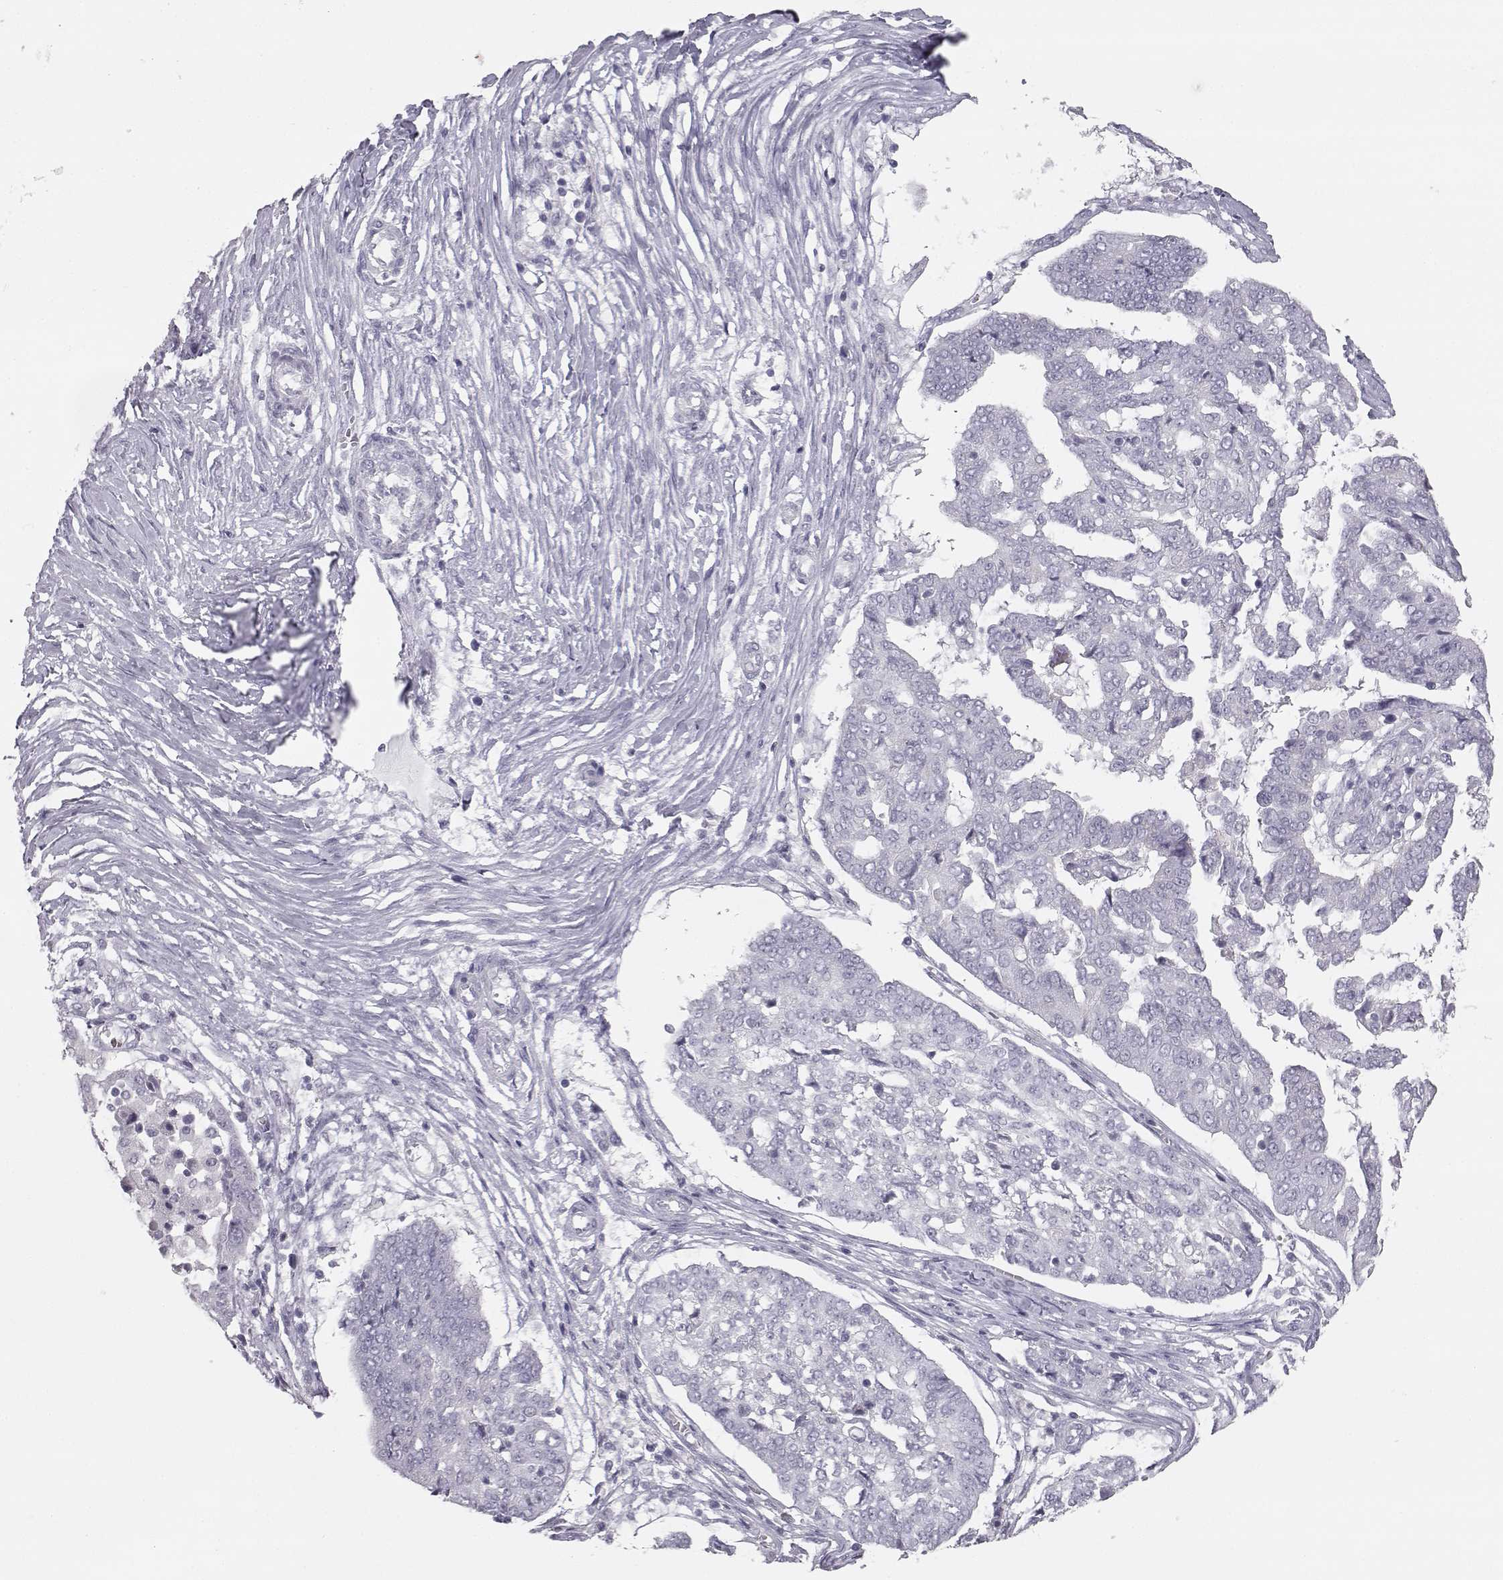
{"staining": {"intensity": "negative", "quantity": "none", "location": "none"}, "tissue": "ovarian cancer", "cell_type": "Tumor cells", "image_type": "cancer", "snomed": [{"axis": "morphology", "description": "Cystadenocarcinoma, serous, NOS"}, {"axis": "topography", "description": "Ovary"}], "caption": "Immunohistochemical staining of ovarian cancer (serous cystadenocarcinoma) shows no significant staining in tumor cells.", "gene": "MYCBPAP", "patient": {"sex": "female", "age": 67}}